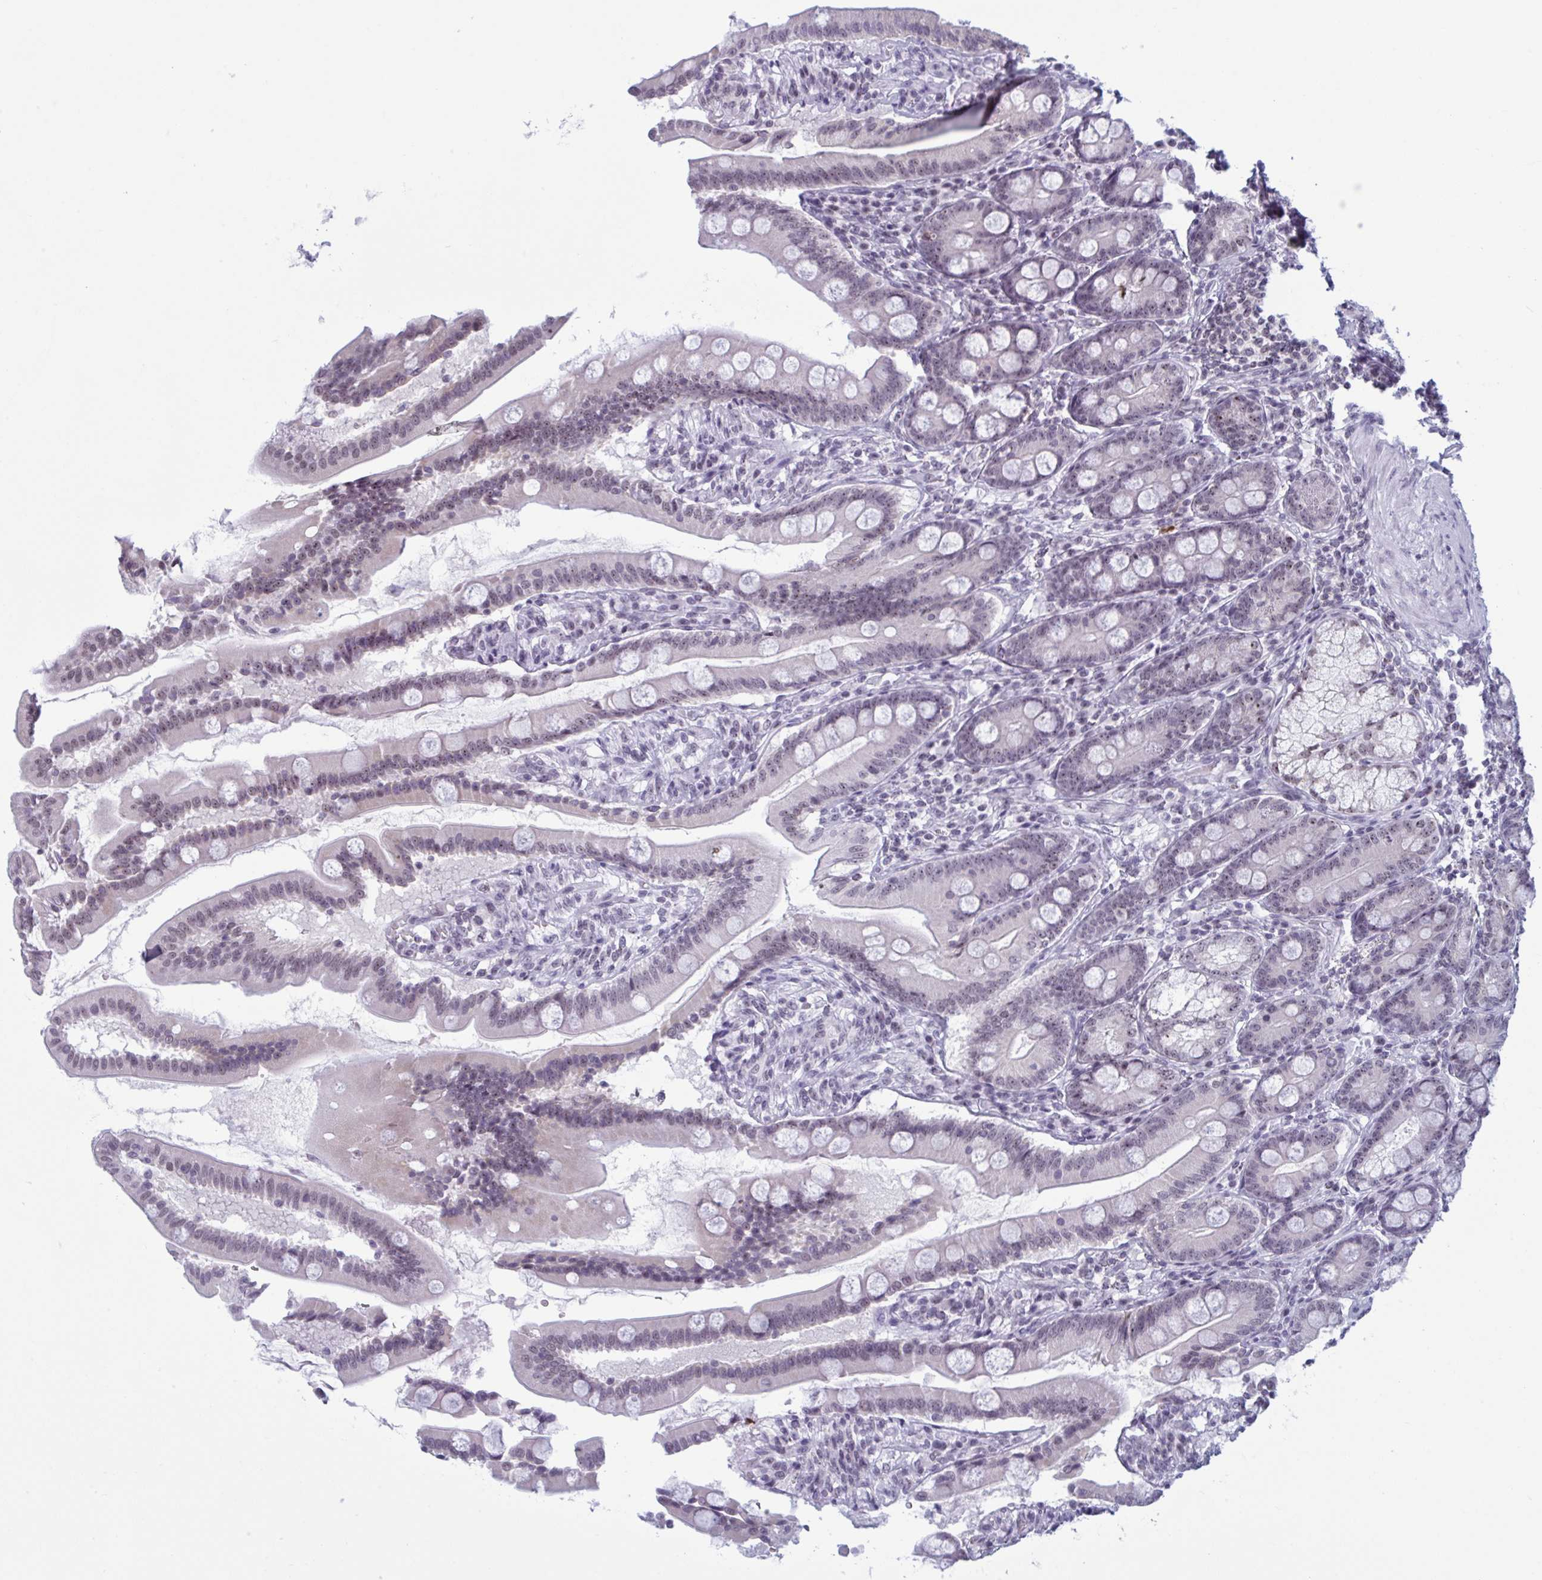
{"staining": {"intensity": "moderate", "quantity": "25%-75%", "location": "nuclear"}, "tissue": "duodenum", "cell_type": "Glandular cells", "image_type": "normal", "snomed": [{"axis": "morphology", "description": "Normal tissue, NOS"}, {"axis": "topography", "description": "Duodenum"}], "caption": "Immunohistochemistry of normal human duodenum displays medium levels of moderate nuclear positivity in about 25%-75% of glandular cells.", "gene": "TGM6", "patient": {"sex": "female", "age": 67}}